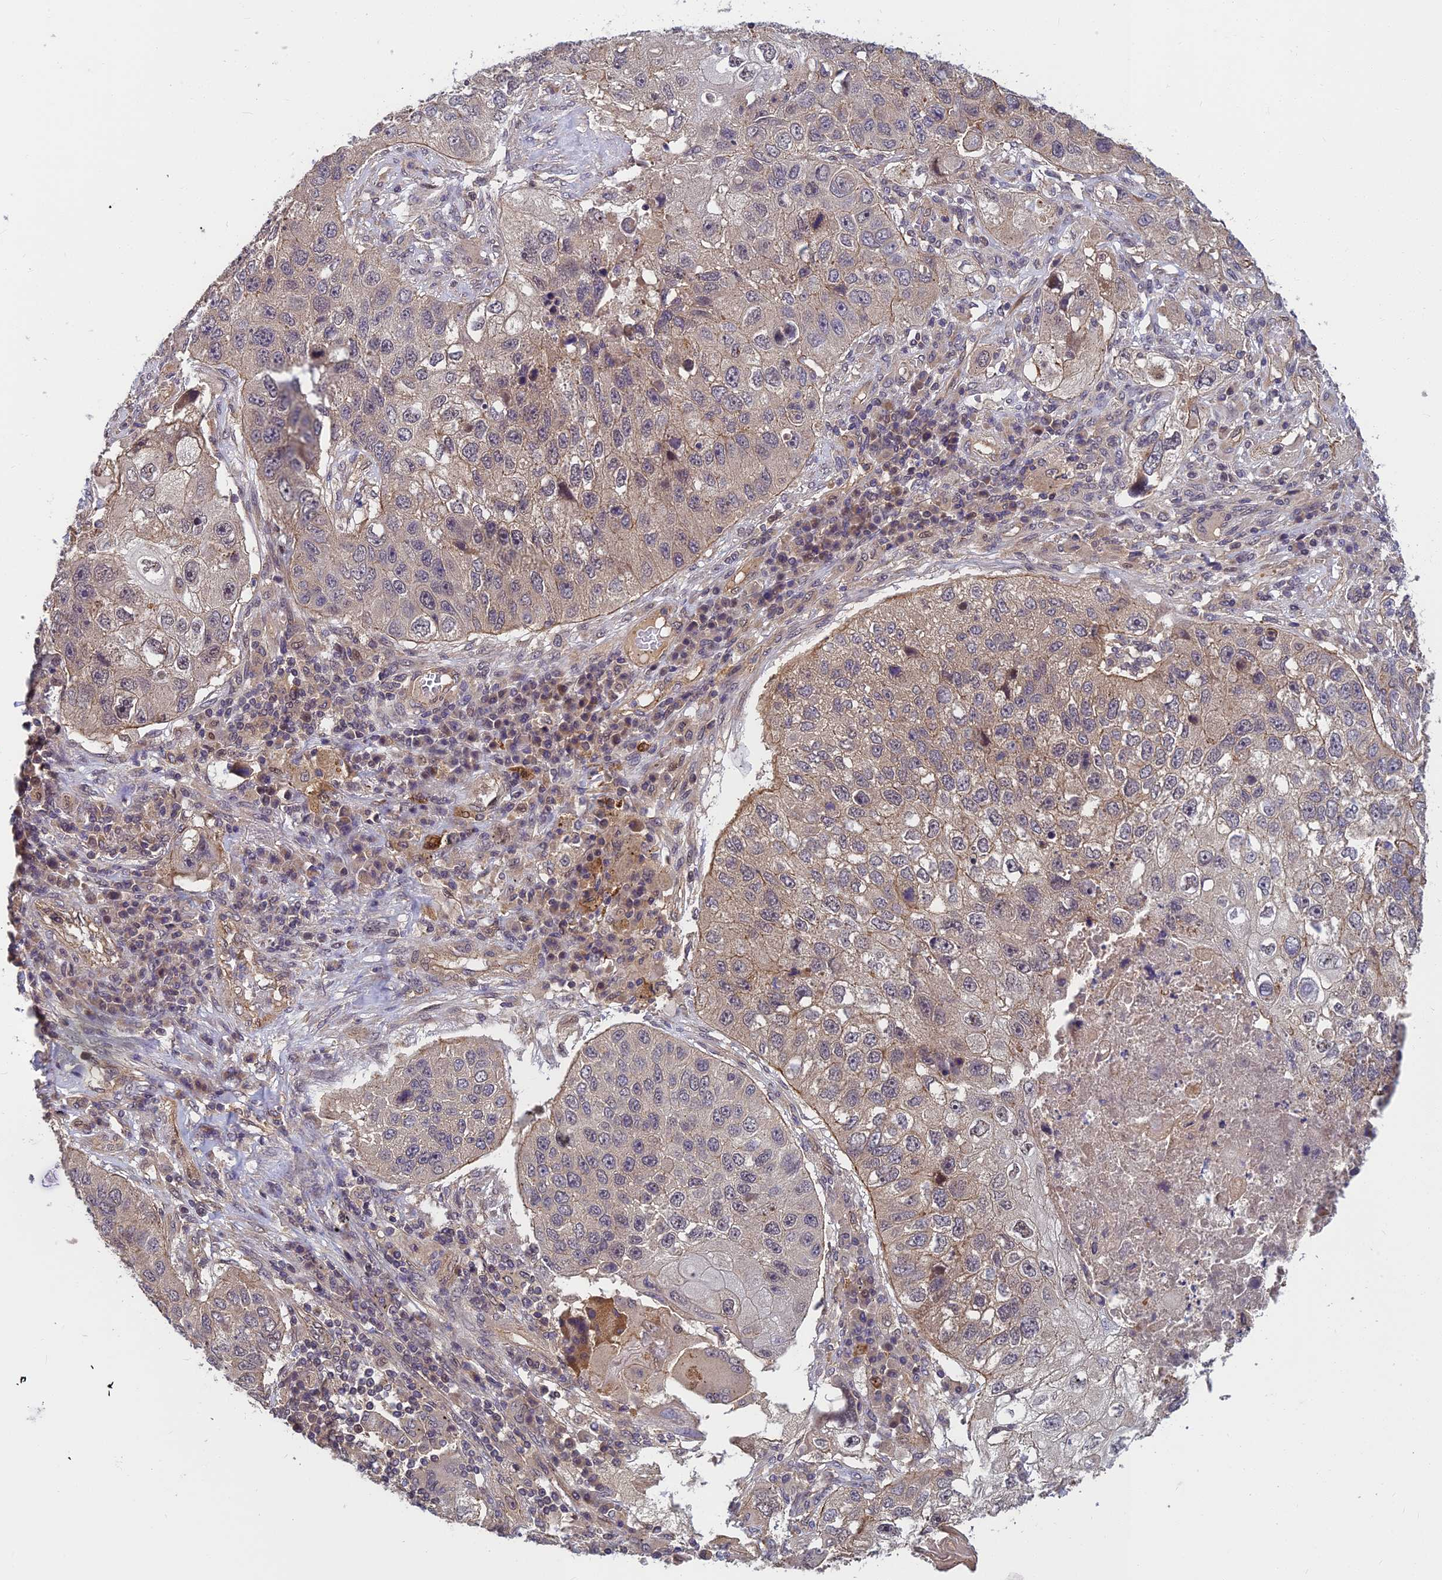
{"staining": {"intensity": "weak", "quantity": "<25%", "location": "cytoplasmic/membranous"}, "tissue": "lung cancer", "cell_type": "Tumor cells", "image_type": "cancer", "snomed": [{"axis": "morphology", "description": "Squamous cell carcinoma, NOS"}, {"axis": "topography", "description": "Lung"}], "caption": "Immunohistochemical staining of human lung squamous cell carcinoma exhibits no significant positivity in tumor cells.", "gene": "PIKFYVE", "patient": {"sex": "male", "age": 61}}